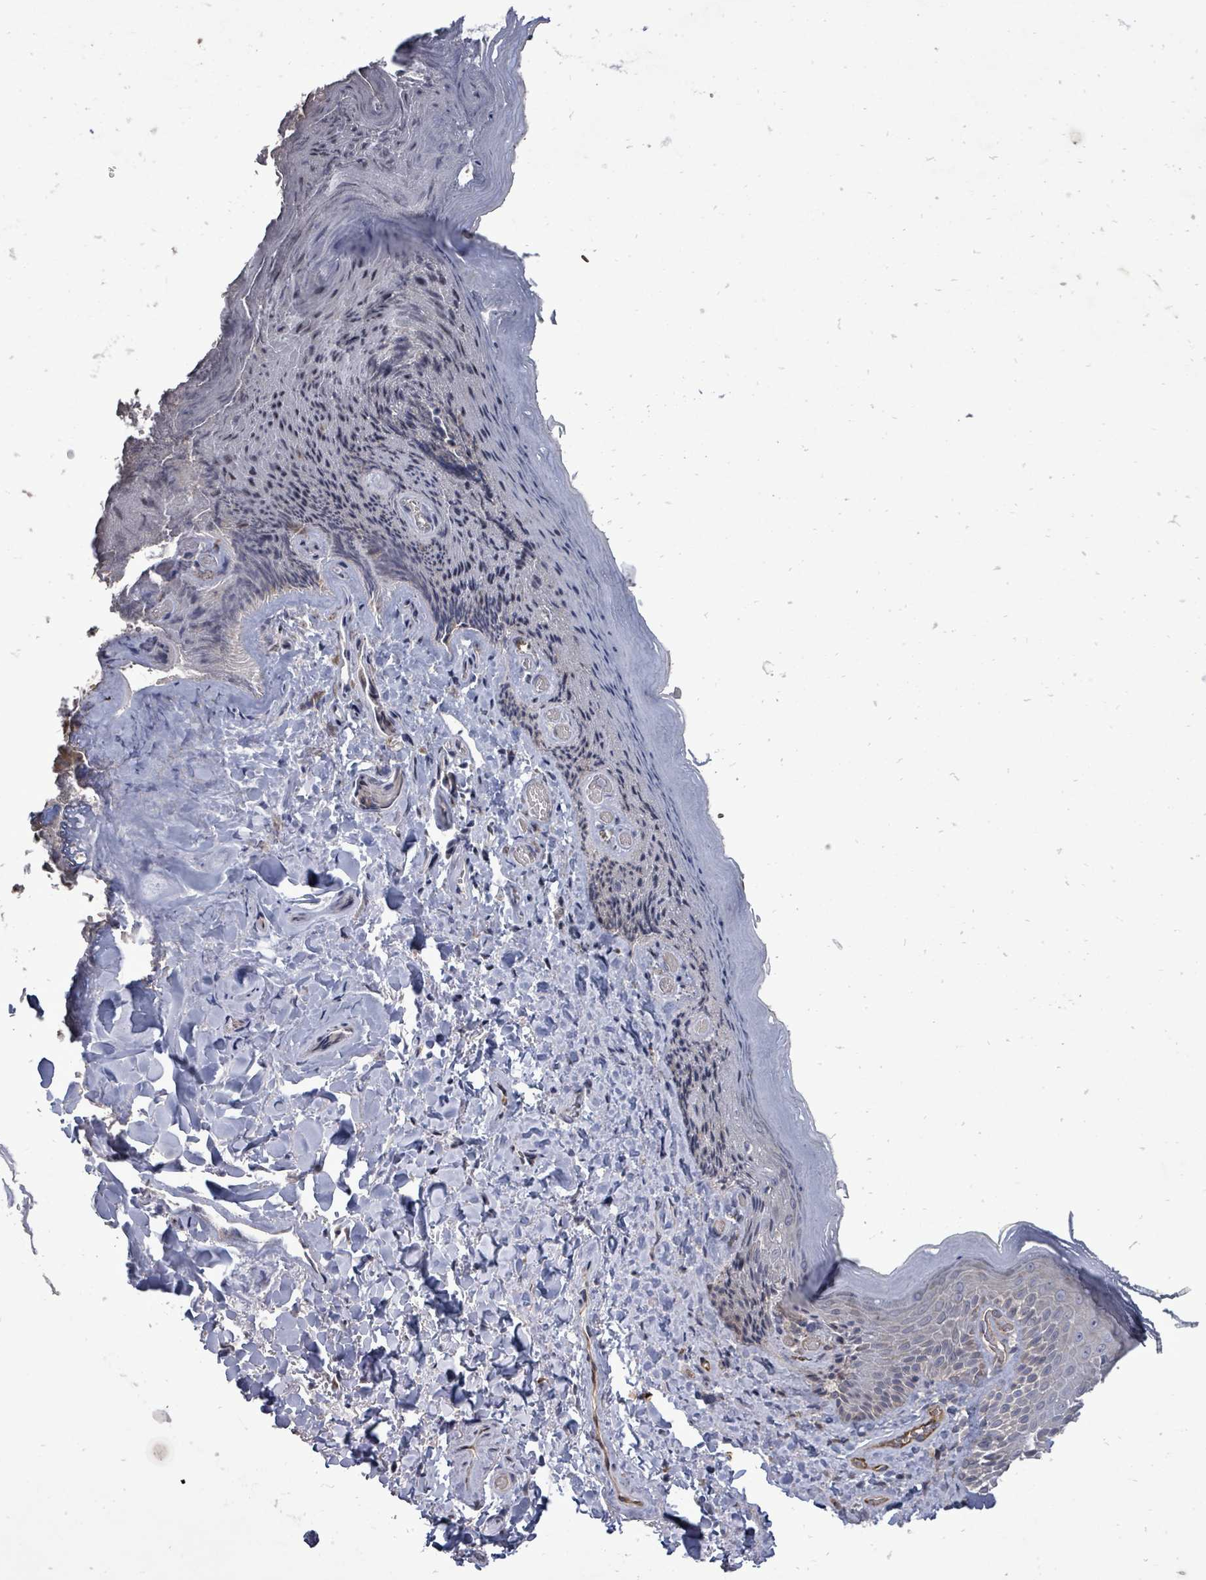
{"staining": {"intensity": "weak", "quantity": "<25%", "location": "cytoplasmic/membranous"}, "tissue": "skin", "cell_type": "Epidermal cells", "image_type": "normal", "snomed": [{"axis": "morphology", "description": "Normal tissue, NOS"}, {"axis": "topography", "description": "Anal"}], "caption": "Immunohistochemistry of benign human skin reveals no positivity in epidermal cells. (Immunohistochemistry (ihc), brightfield microscopy, high magnification).", "gene": "RALGAPB", "patient": {"sex": "female", "age": 89}}